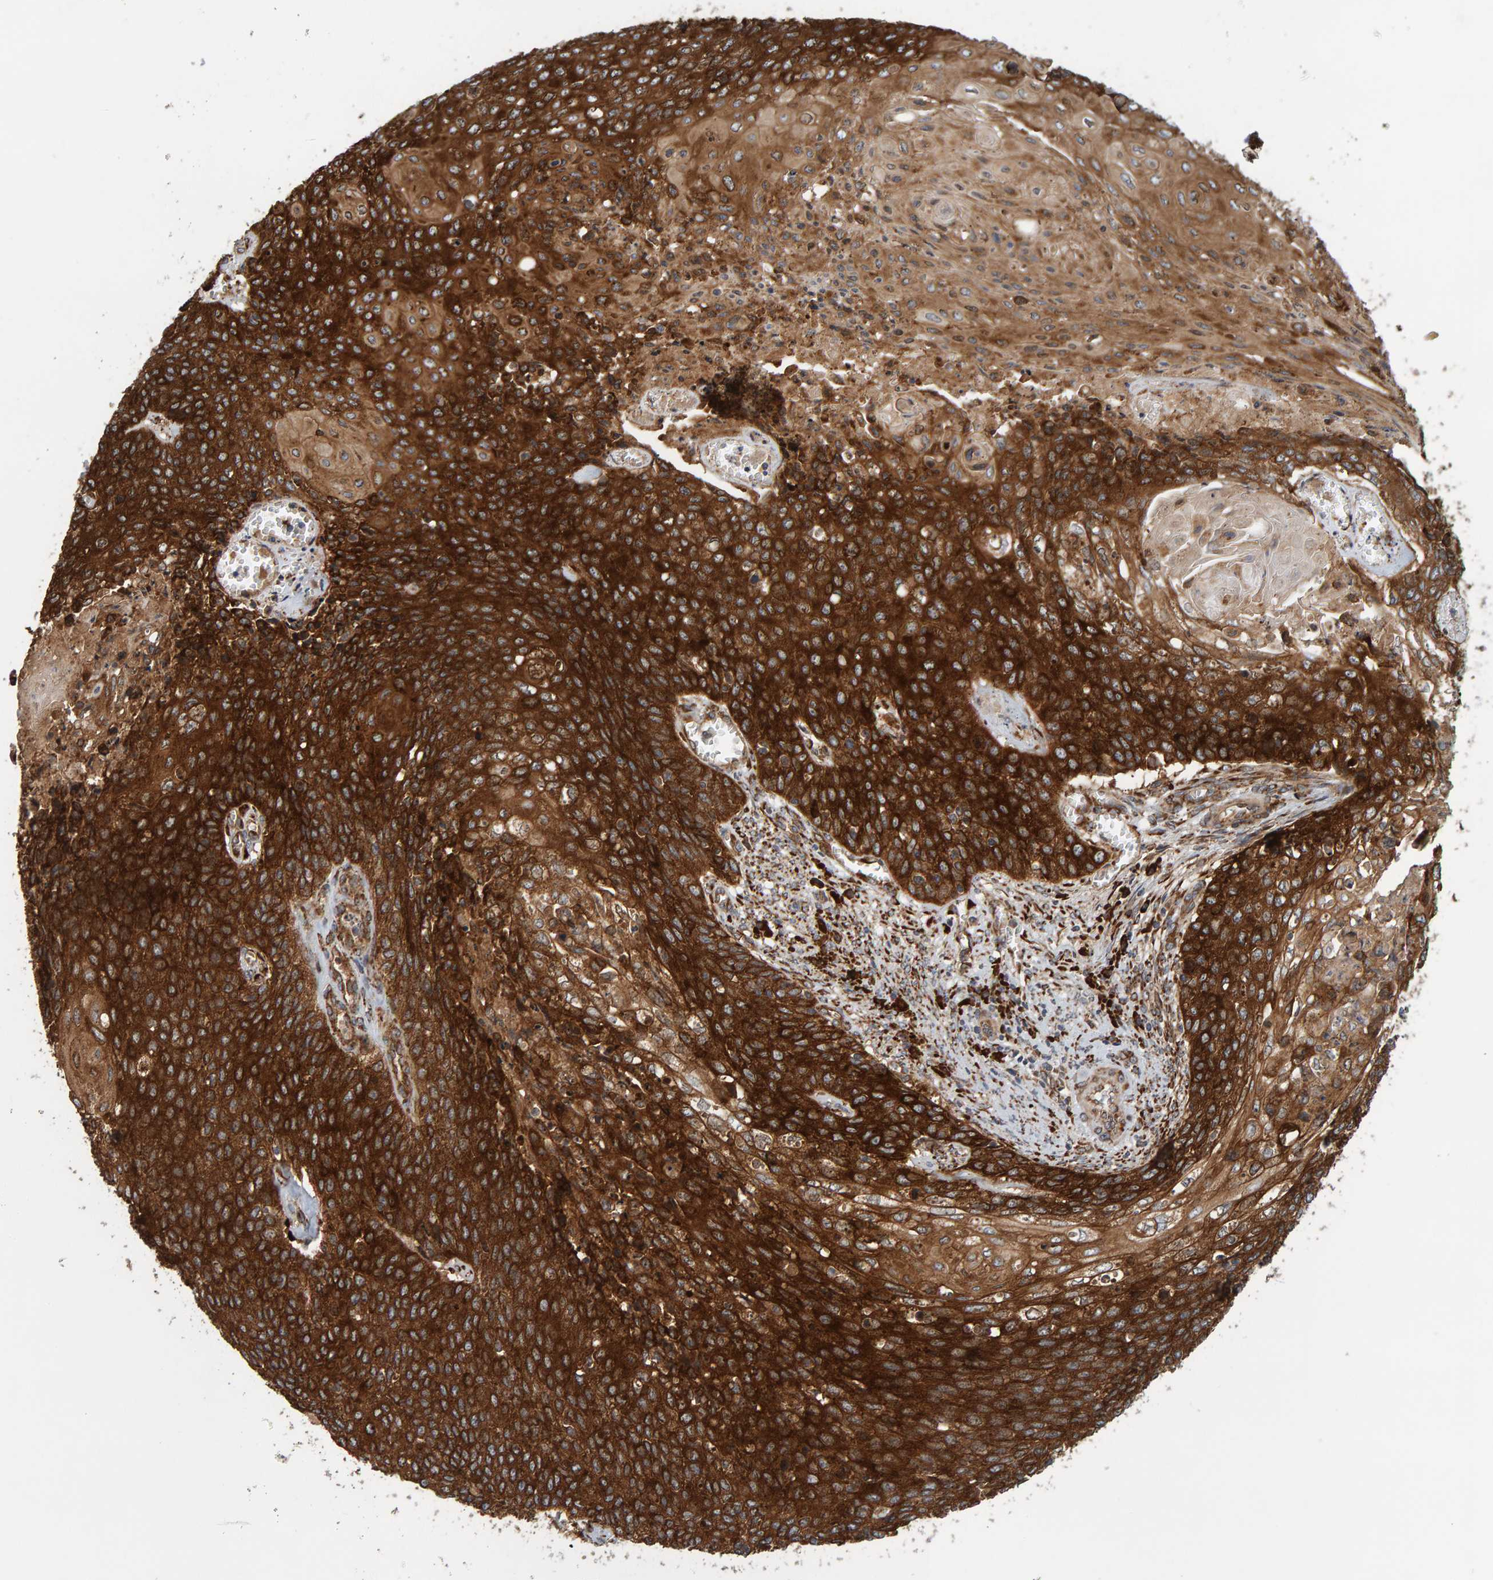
{"staining": {"intensity": "strong", "quantity": ">75%", "location": "cytoplasmic/membranous"}, "tissue": "cervical cancer", "cell_type": "Tumor cells", "image_type": "cancer", "snomed": [{"axis": "morphology", "description": "Squamous cell carcinoma, NOS"}, {"axis": "topography", "description": "Cervix"}], "caption": "Cervical cancer stained for a protein (brown) shows strong cytoplasmic/membranous positive staining in approximately >75% of tumor cells.", "gene": "BAIAP2", "patient": {"sex": "female", "age": 39}}